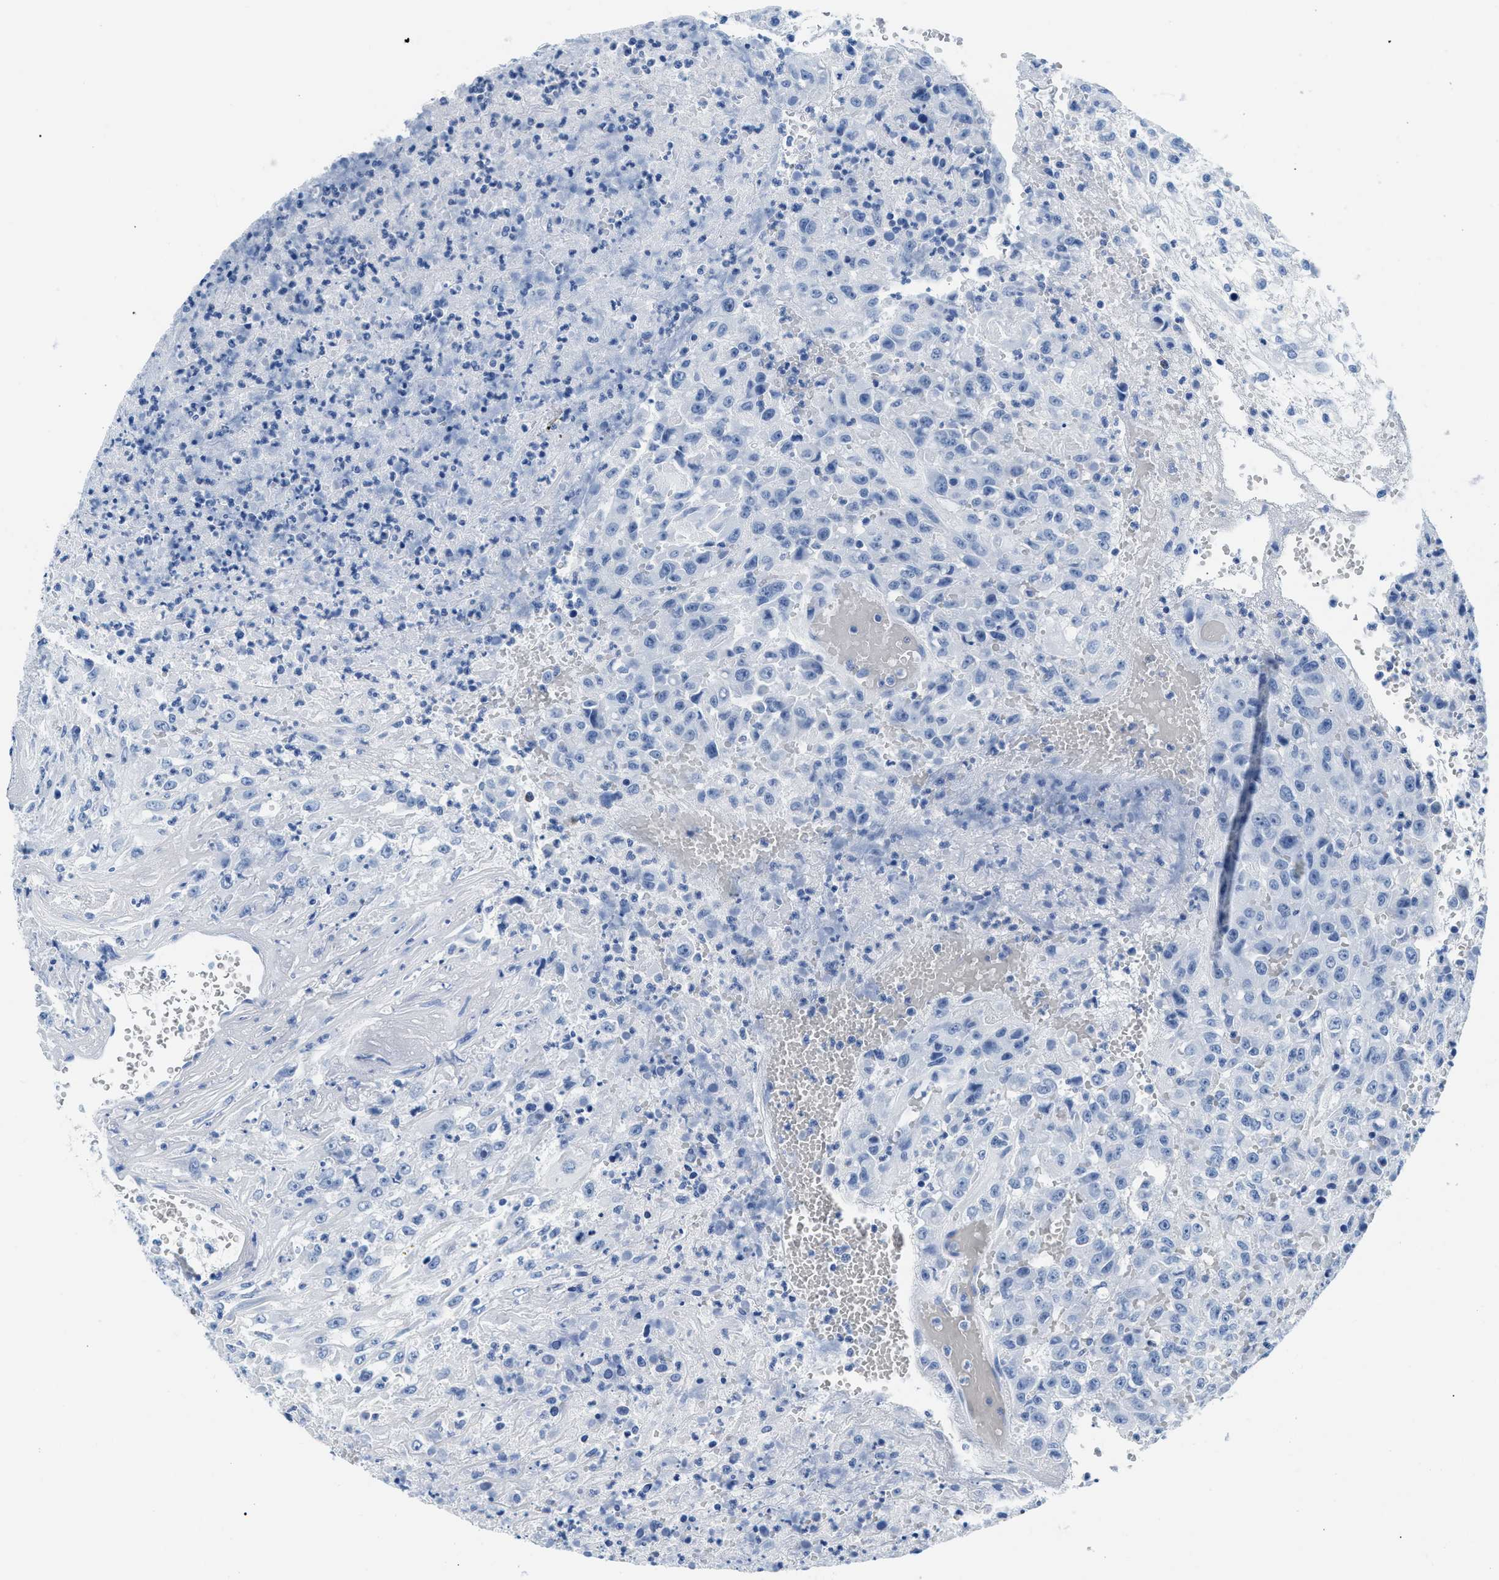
{"staining": {"intensity": "negative", "quantity": "none", "location": "none"}, "tissue": "urothelial cancer", "cell_type": "Tumor cells", "image_type": "cancer", "snomed": [{"axis": "morphology", "description": "Urothelial carcinoma, High grade"}, {"axis": "topography", "description": "Urinary bladder"}], "caption": "Histopathology image shows no protein expression in tumor cells of urothelial cancer tissue. The staining is performed using DAB brown chromogen with nuclei counter-stained in using hematoxylin.", "gene": "CPS1", "patient": {"sex": "male", "age": 46}}